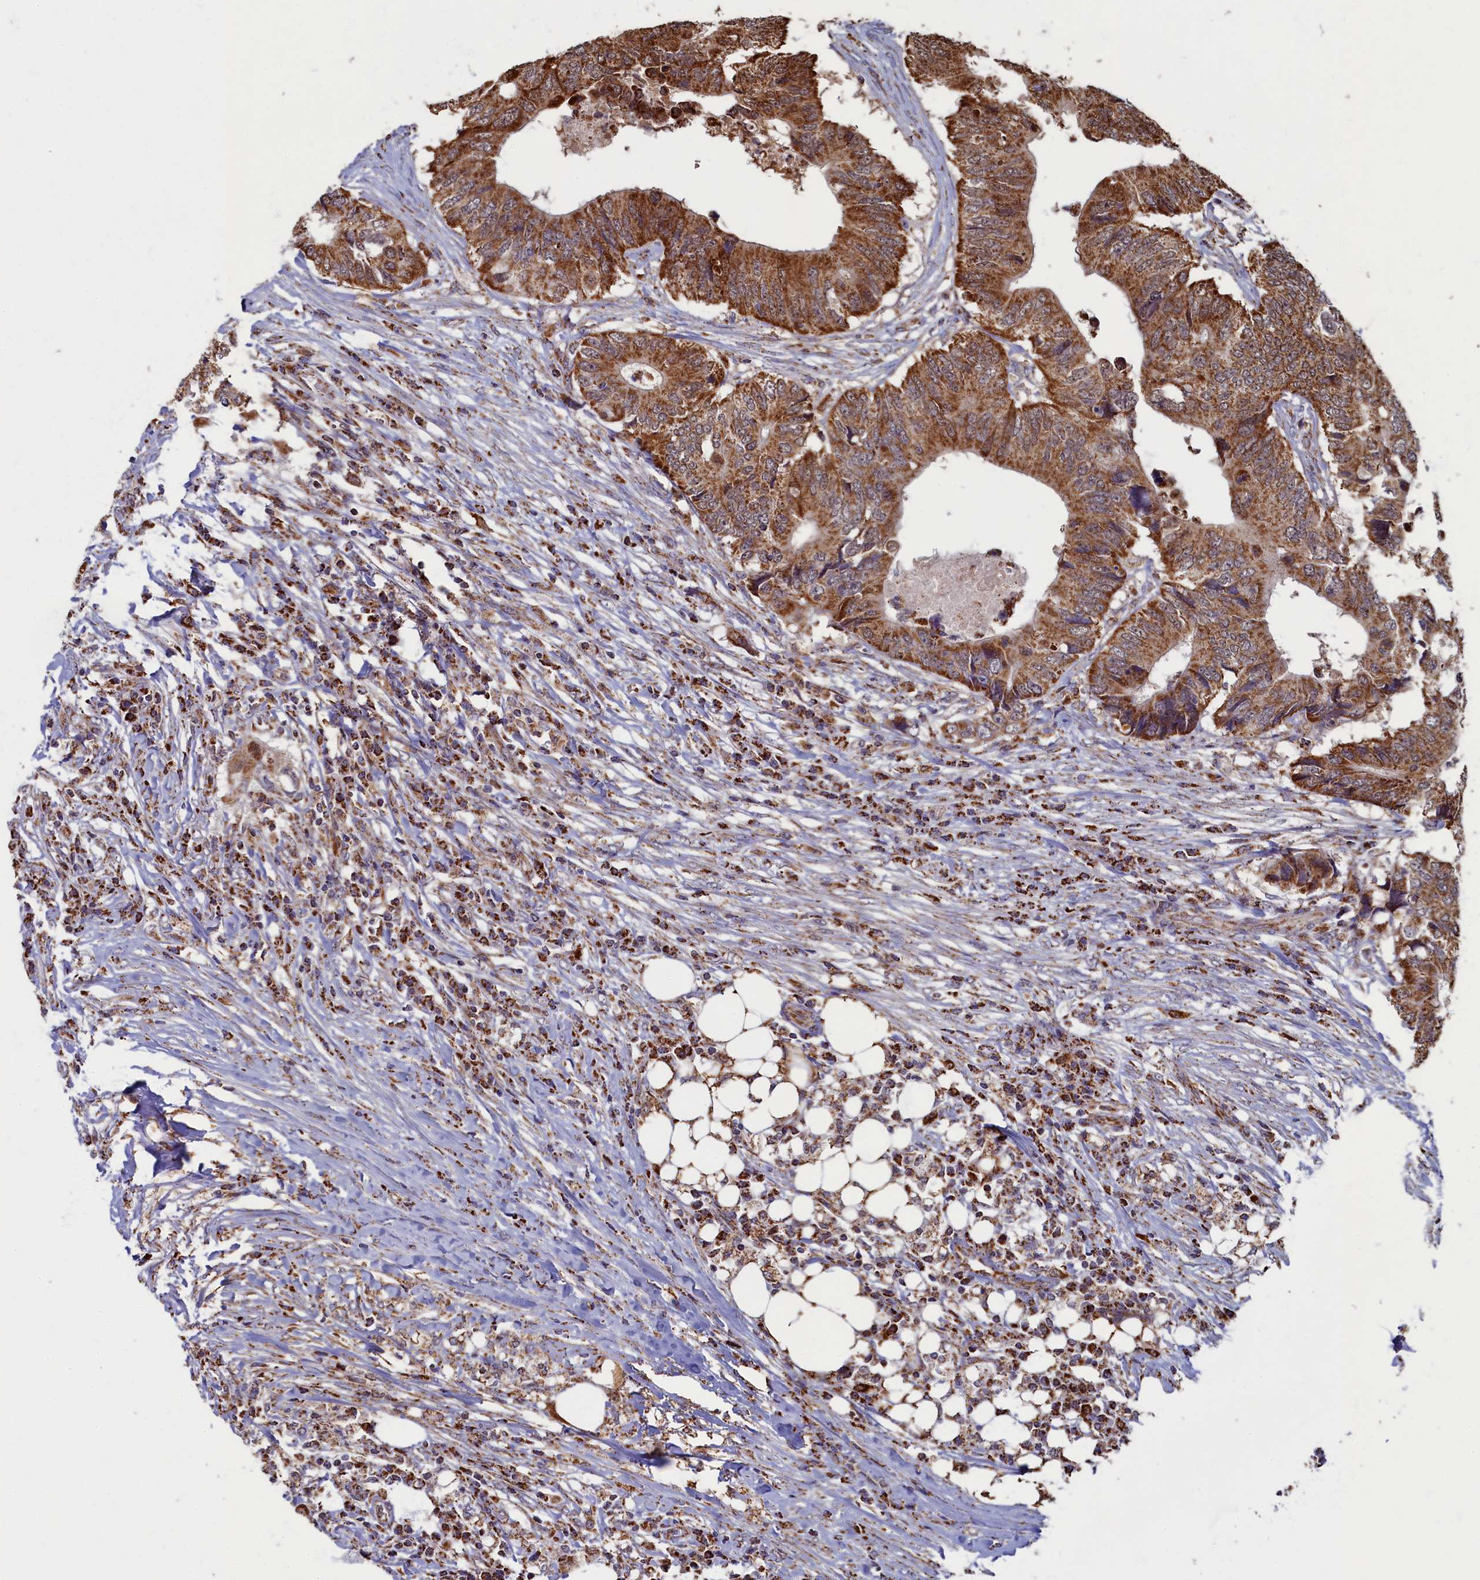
{"staining": {"intensity": "strong", "quantity": ">75%", "location": "cytoplasmic/membranous"}, "tissue": "colorectal cancer", "cell_type": "Tumor cells", "image_type": "cancer", "snomed": [{"axis": "morphology", "description": "Adenocarcinoma, NOS"}, {"axis": "topography", "description": "Colon"}], "caption": "Brown immunohistochemical staining in human colorectal adenocarcinoma exhibits strong cytoplasmic/membranous staining in about >75% of tumor cells.", "gene": "SPR", "patient": {"sex": "male", "age": 71}}